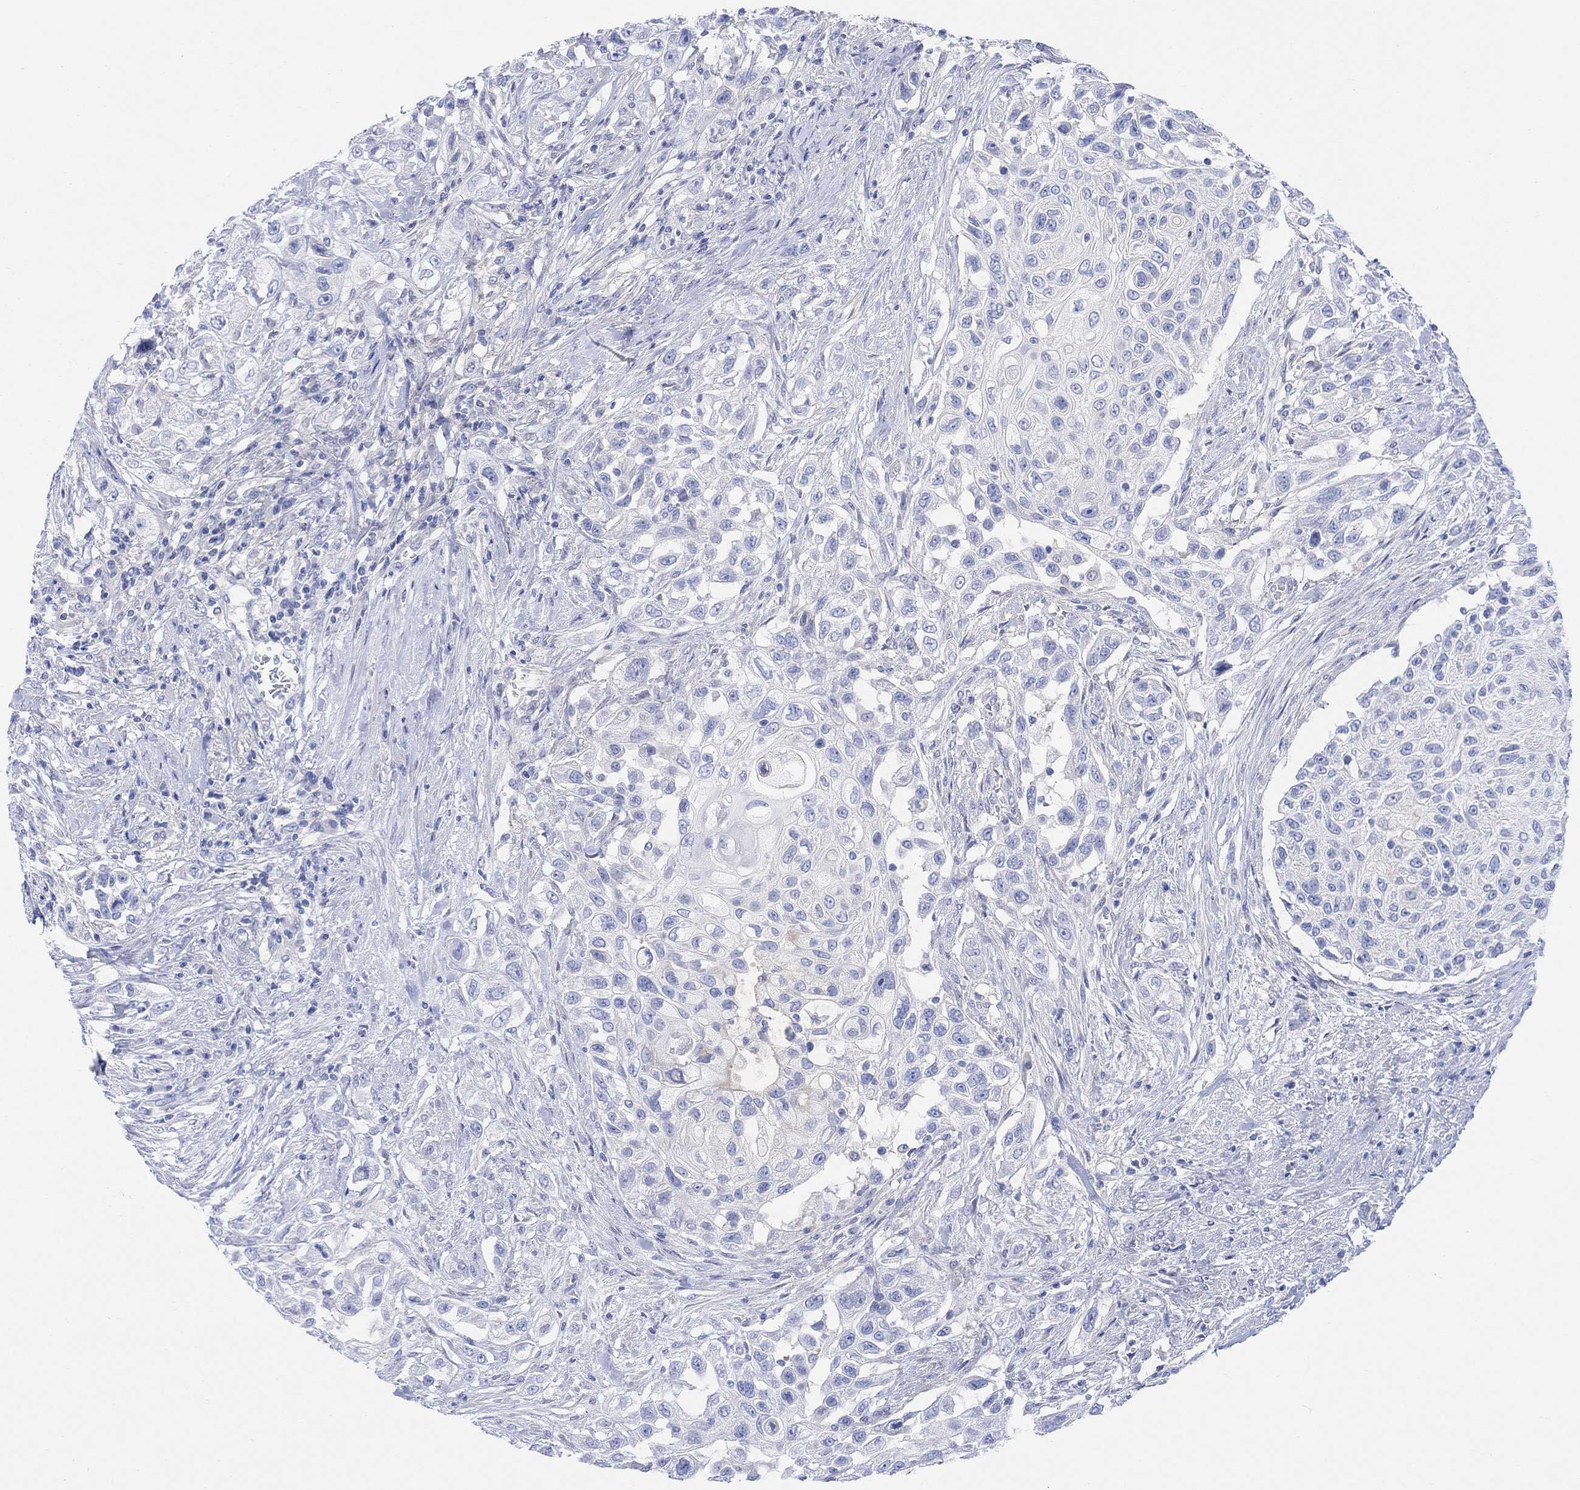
{"staining": {"intensity": "negative", "quantity": "none", "location": "none"}, "tissue": "urothelial cancer", "cell_type": "Tumor cells", "image_type": "cancer", "snomed": [{"axis": "morphology", "description": "Urothelial carcinoma, High grade"}, {"axis": "topography", "description": "Urinary bladder"}], "caption": "Immunohistochemical staining of human urothelial cancer exhibits no significant staining in tumor cells.", "gene": "TLDC2", "patient": {"sex": "female", "age": 56}}